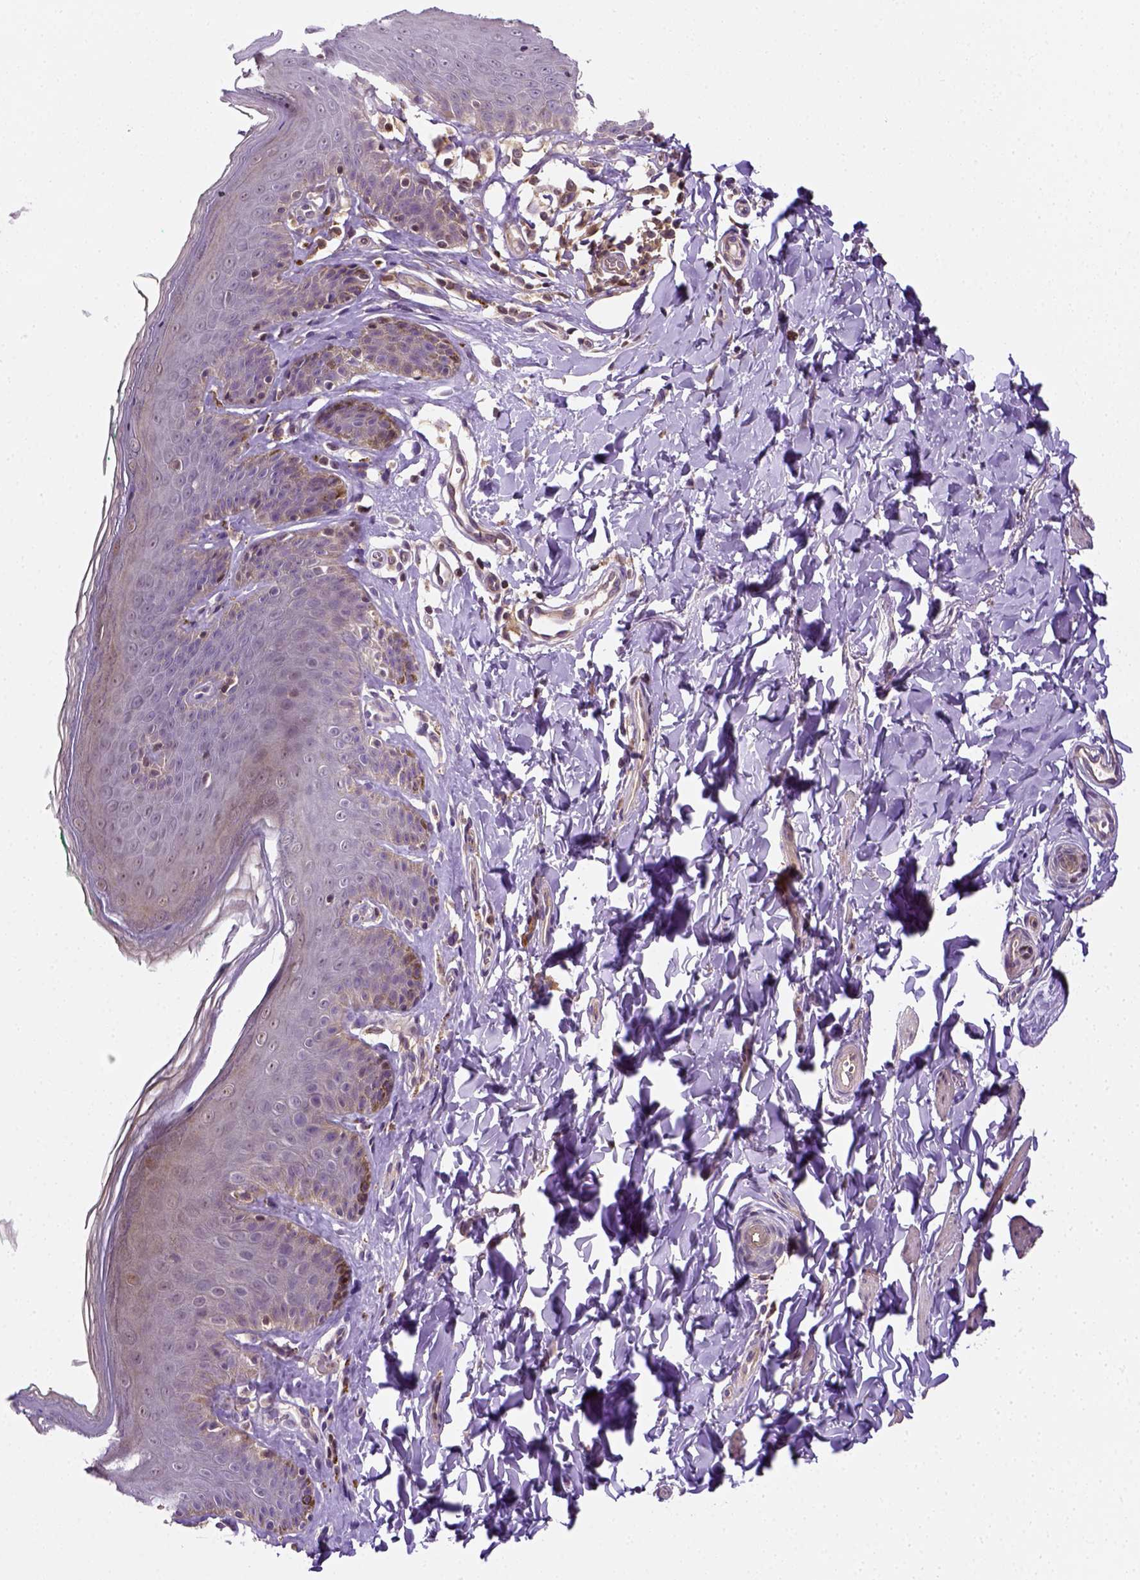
{"staining": {"intensity": "moderate", "quantity": "<25%", "location": "nuclear"}, "tissue": "skin", "cell_type": "Epidermal cells", "image_type": "normal", "snomed": [{"axis": "morphology", "description": "Normal tissue, NOS"}, {"axis": "topography", "description": "Vulva"}, {"axis": "topography", "description": "Peripheral nerve tissue"}], "caption": "Skin stained with a brown dye exhibits moderate nuclear positive expression in approximately <25% of epidermal cells.", "gene": "MATK", "patient": {"sex": "female", "age": 66}}